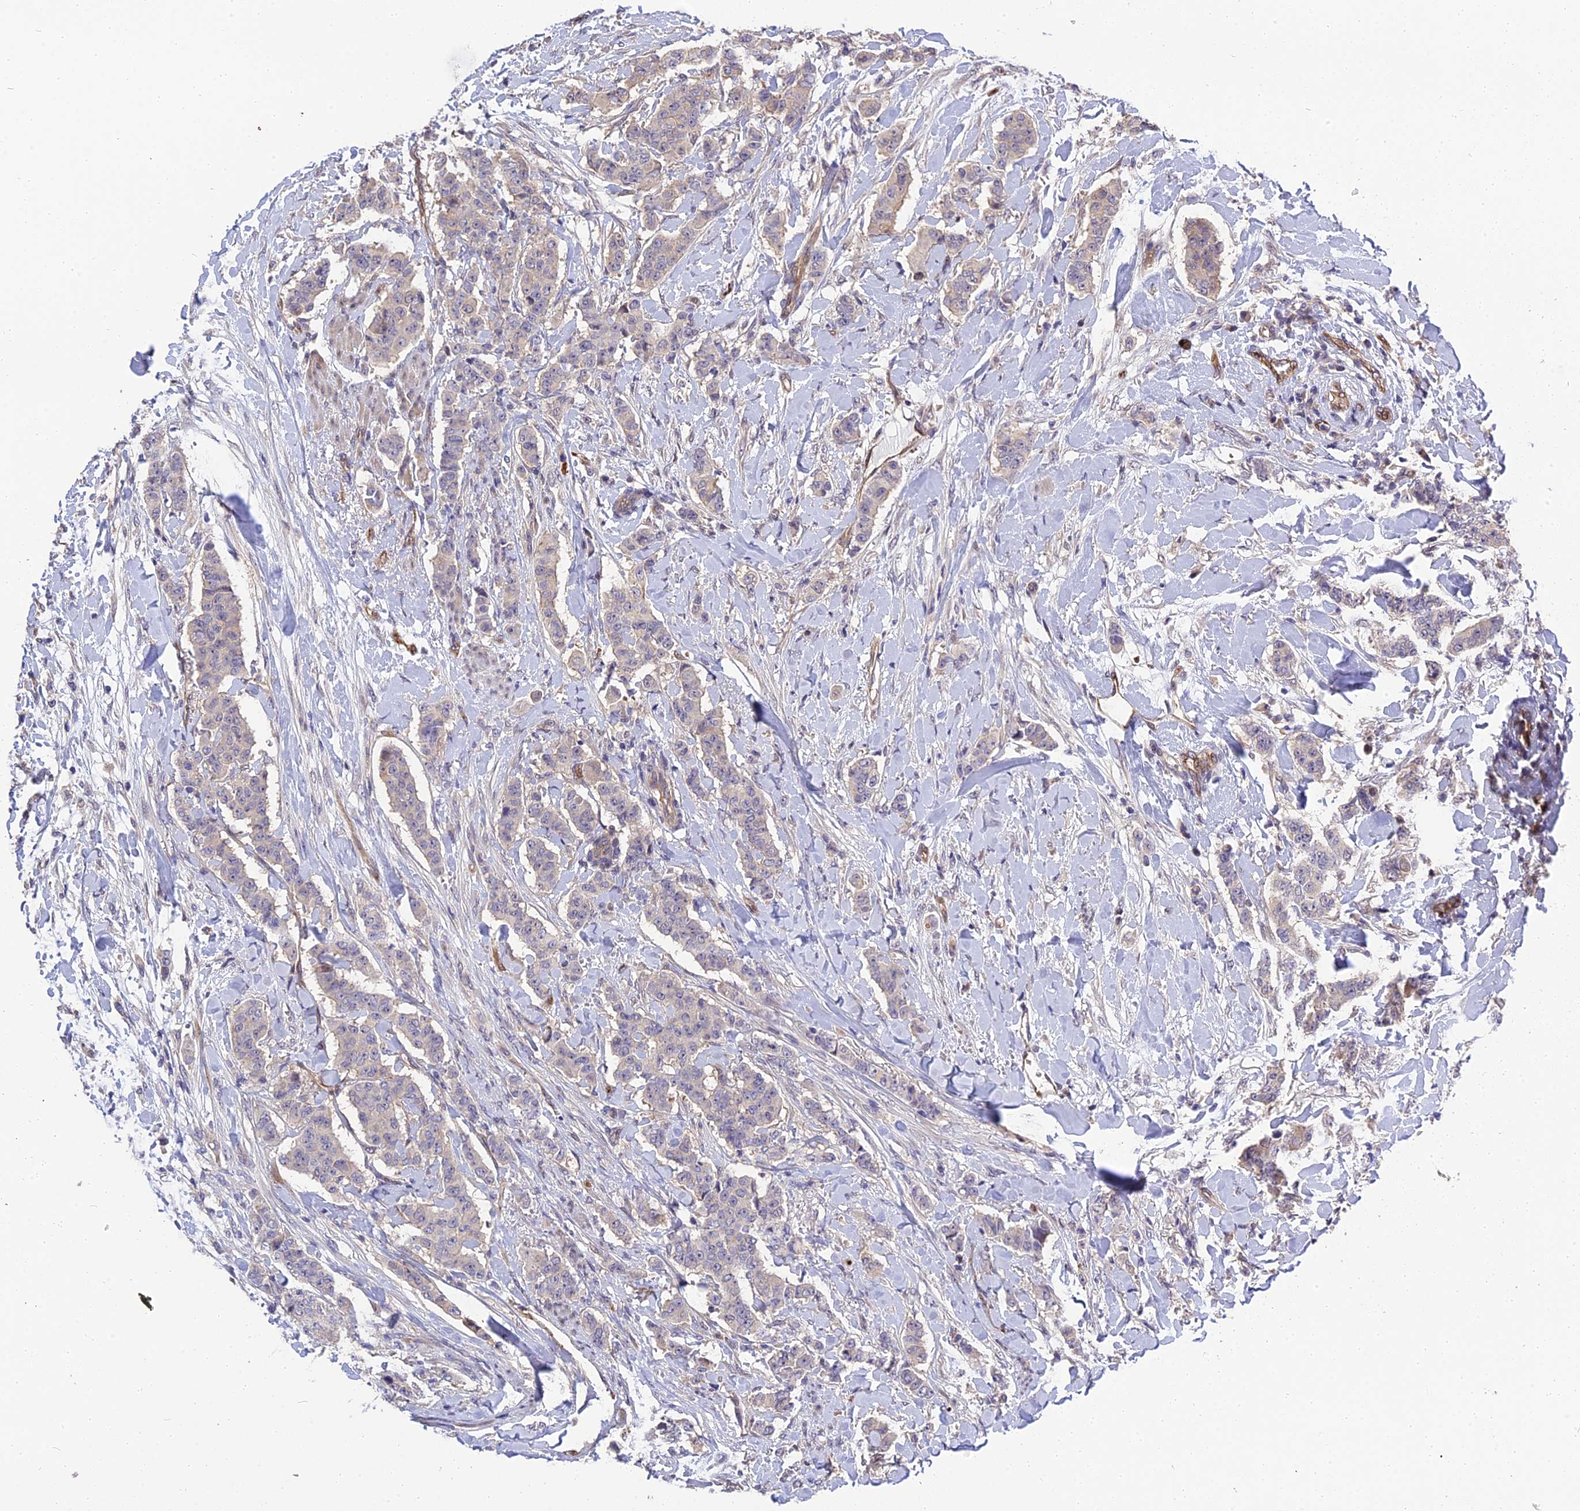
{"staining": {"intensity": "negative", "quantity": "none", "location": "none"}, "tissue": "breast cancer", "cell_type": "Tumor cells", "image_type": "cancer", "snomed": [{"axis": "morphology", "description": "Duct carcinoma"}, {"axis": "topography", "description": "Breast"}], "caption": "Breast cancer was stained to show a protein in brown. There is no significant expression in tumor cells.", "gene": "MFSD2A", "patient": {"sex": "female", "age": 40}}